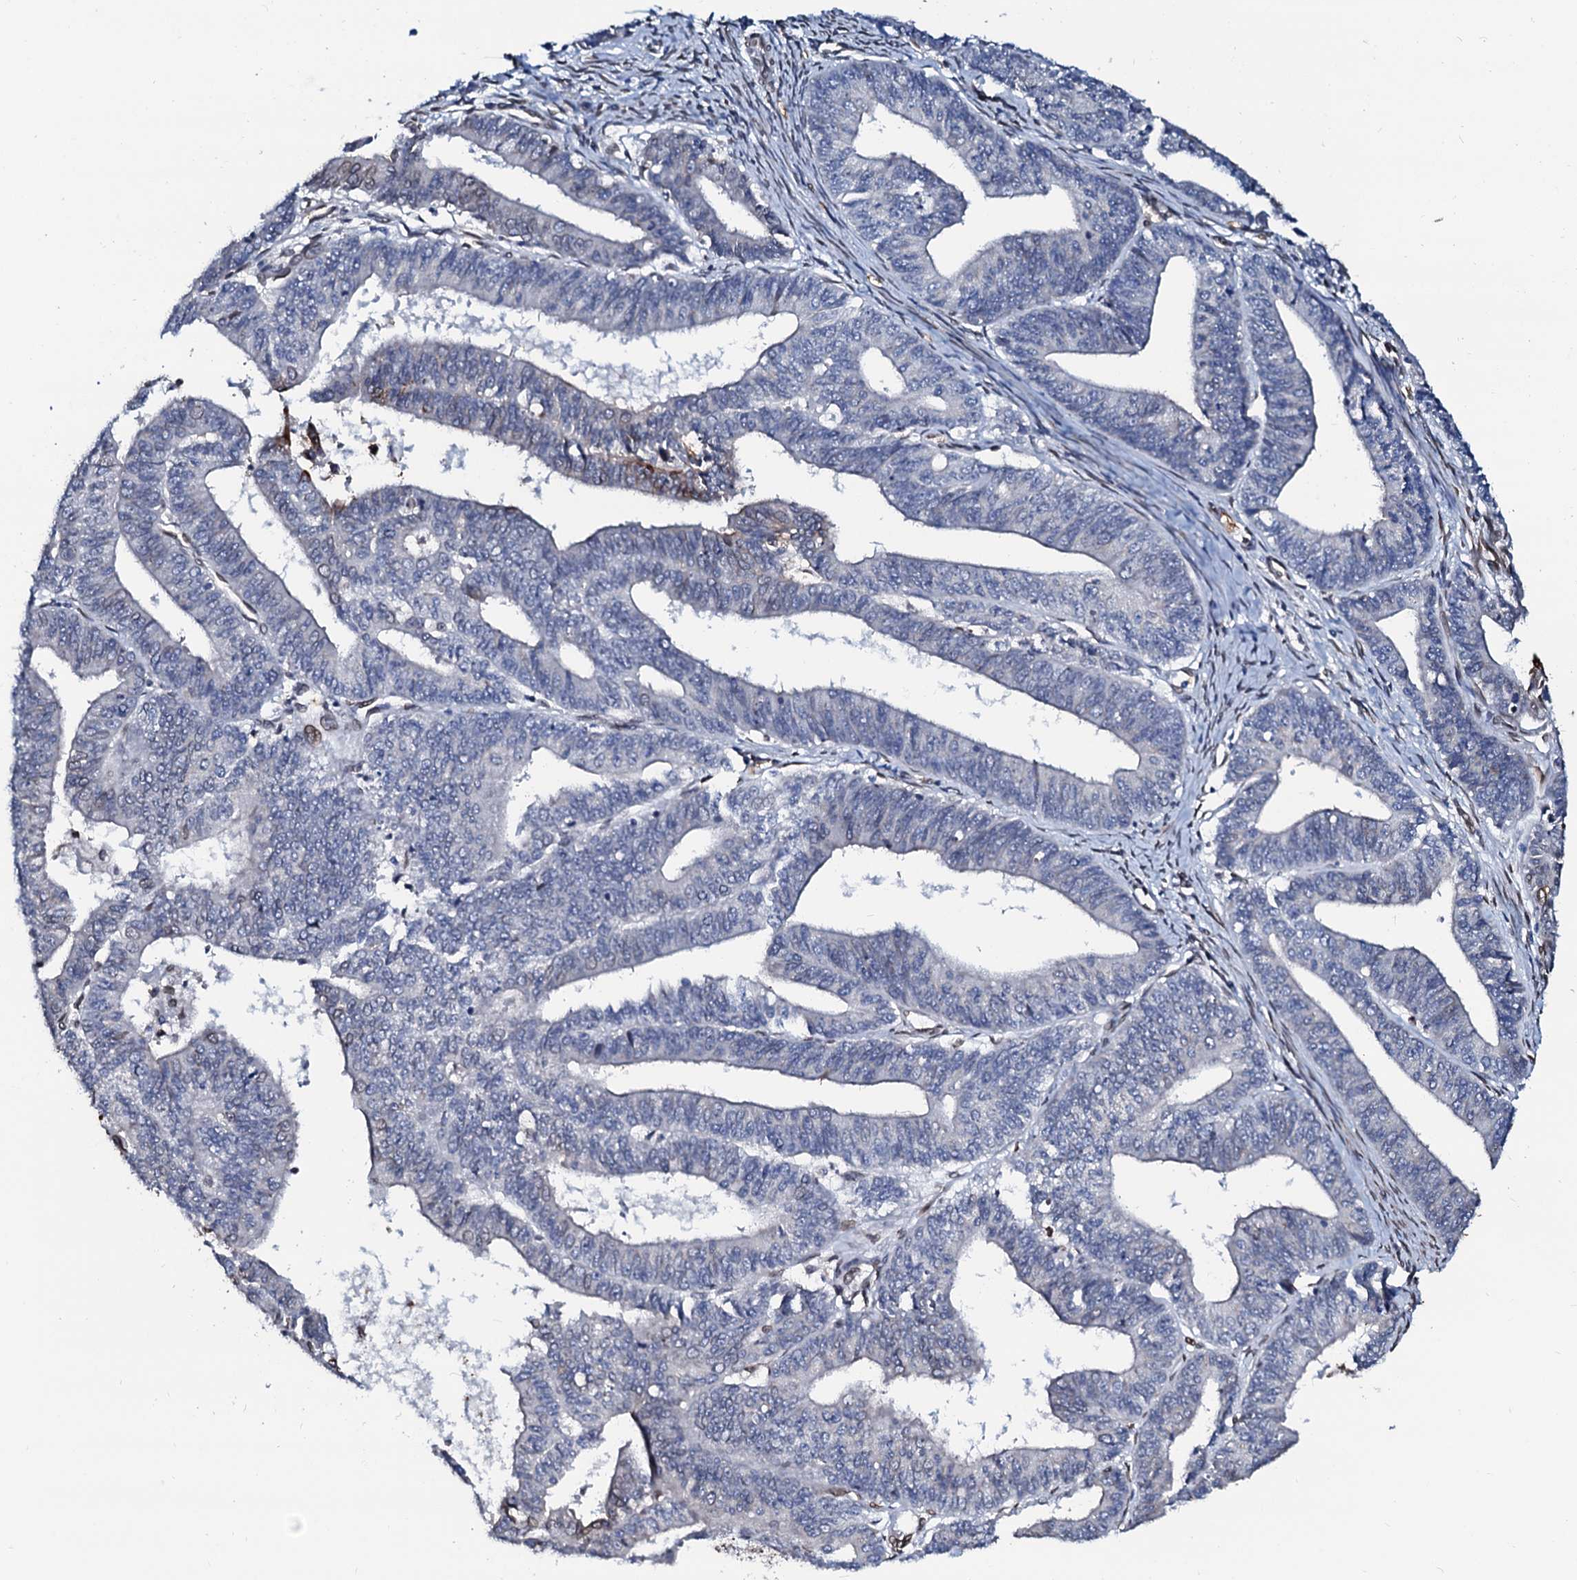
{"staining": {"intensity": "negative", "quantity": "none", "location": "none"}, "tissue": "endometrial cancer", "cell_type": "Tumor cells", "image_type": "cancer", "snomed": [{"axis": "morphology", "description": "Adenocarcinoma, NOS"}, {"axis": "topography", "description": "Endometrium"}], "caption": "High magnification brightfield microscopy of endometrial adenocarcinoma stained with DAB (brown) and counterstained with hematoxylin (blue): tumor cells show no significant expression. Nuclei are stained in blue.", "gene": "NRP2", "patient": {"sex": "female", "age": 73}}